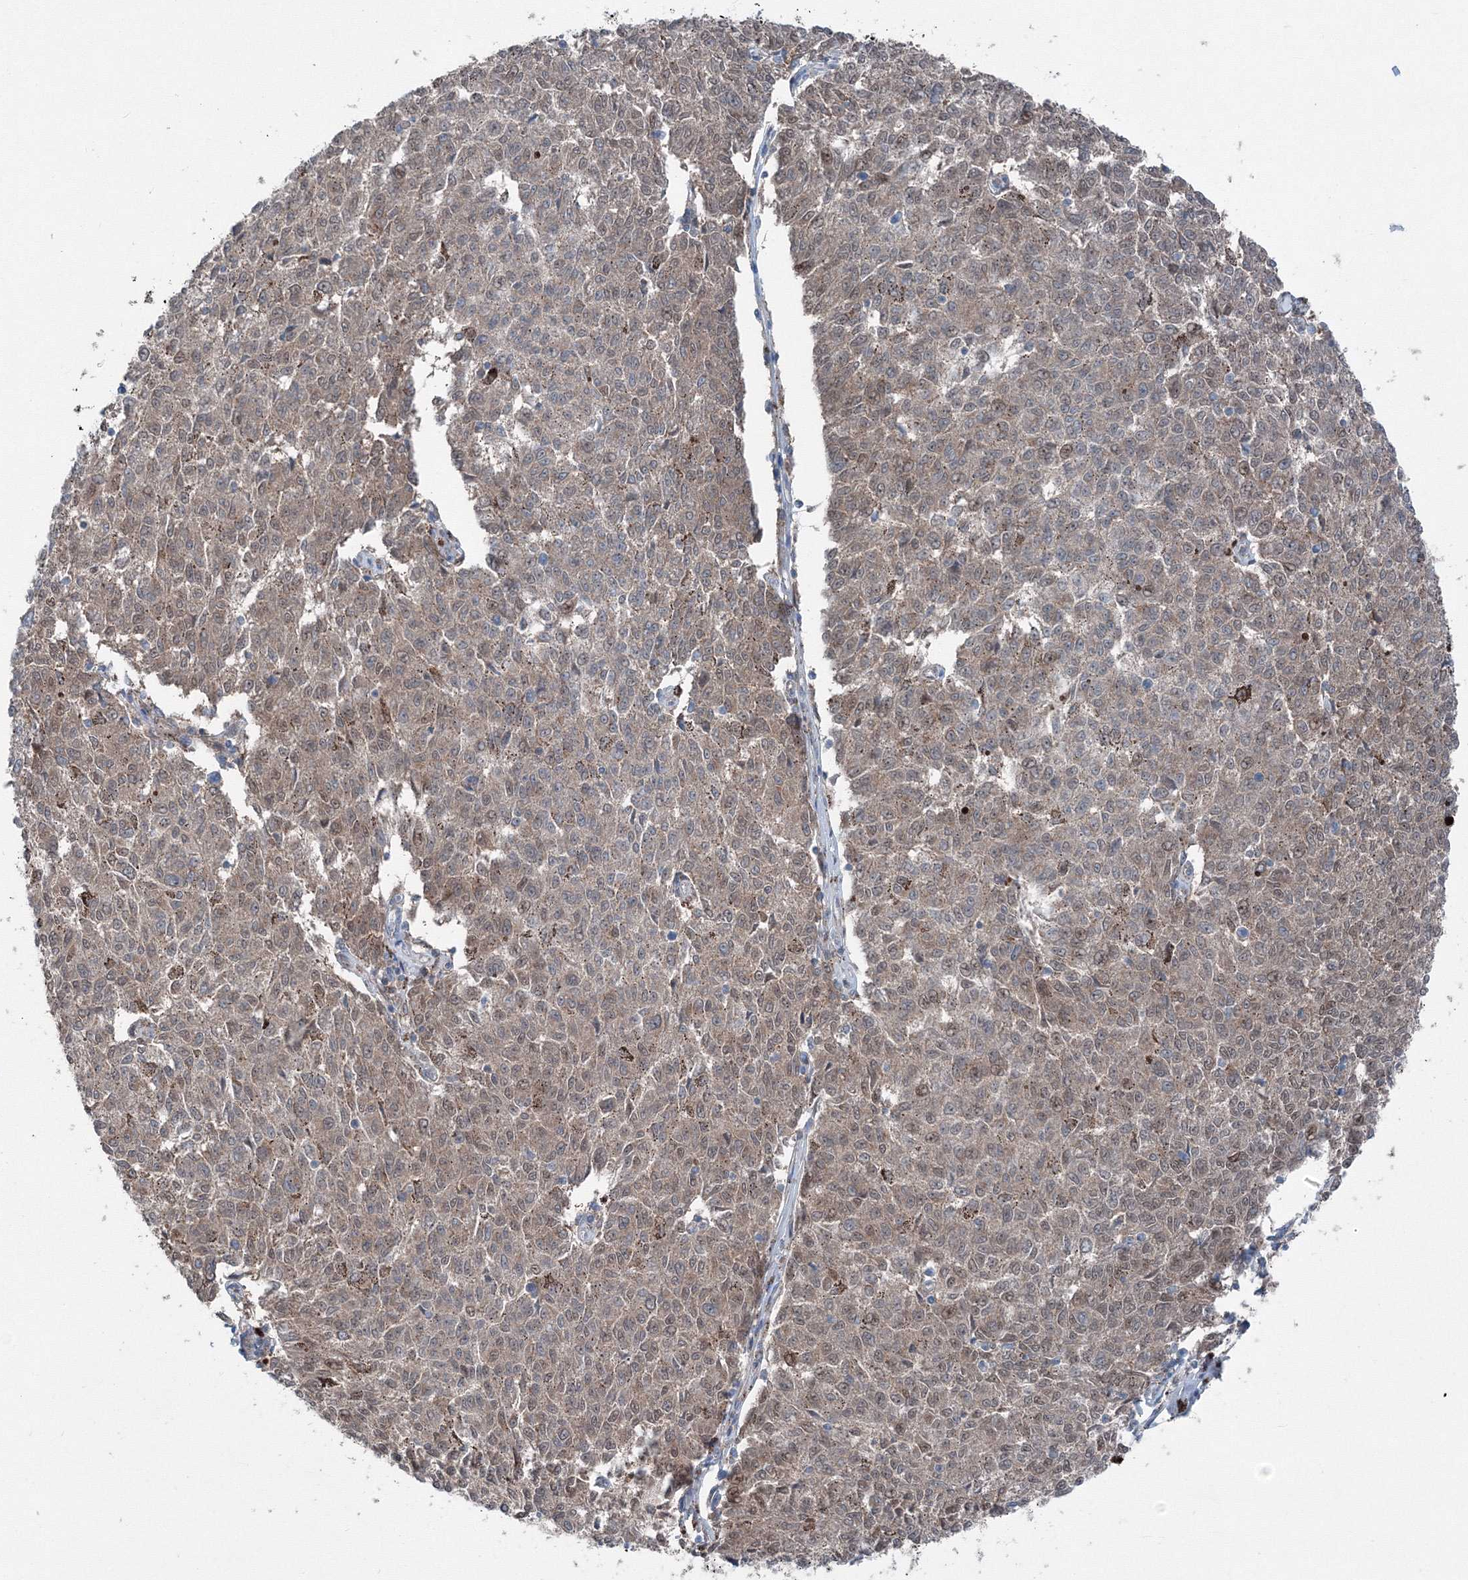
{"staining": {"intensity": "moderate", "quantity": ">75%", "location": "cytoplasmic/membranous,nuclear"}, "tissue": "melanoma", "cell_type": "Tumor cells", "image_type": "cancer", "snomed": [{"axis": "morphology", "description": "Malignant melanoma, NOS"}, {"axis": "topography", "description": "Skin"}], "caption": "The immunohistochemical stain labels moderate cytoplasmic/membranous and nuclear expression in tumor cells of malignant melanoma tissue.", "gene": "TPRKB", "patient": {"sex": "female", "age": 72}}